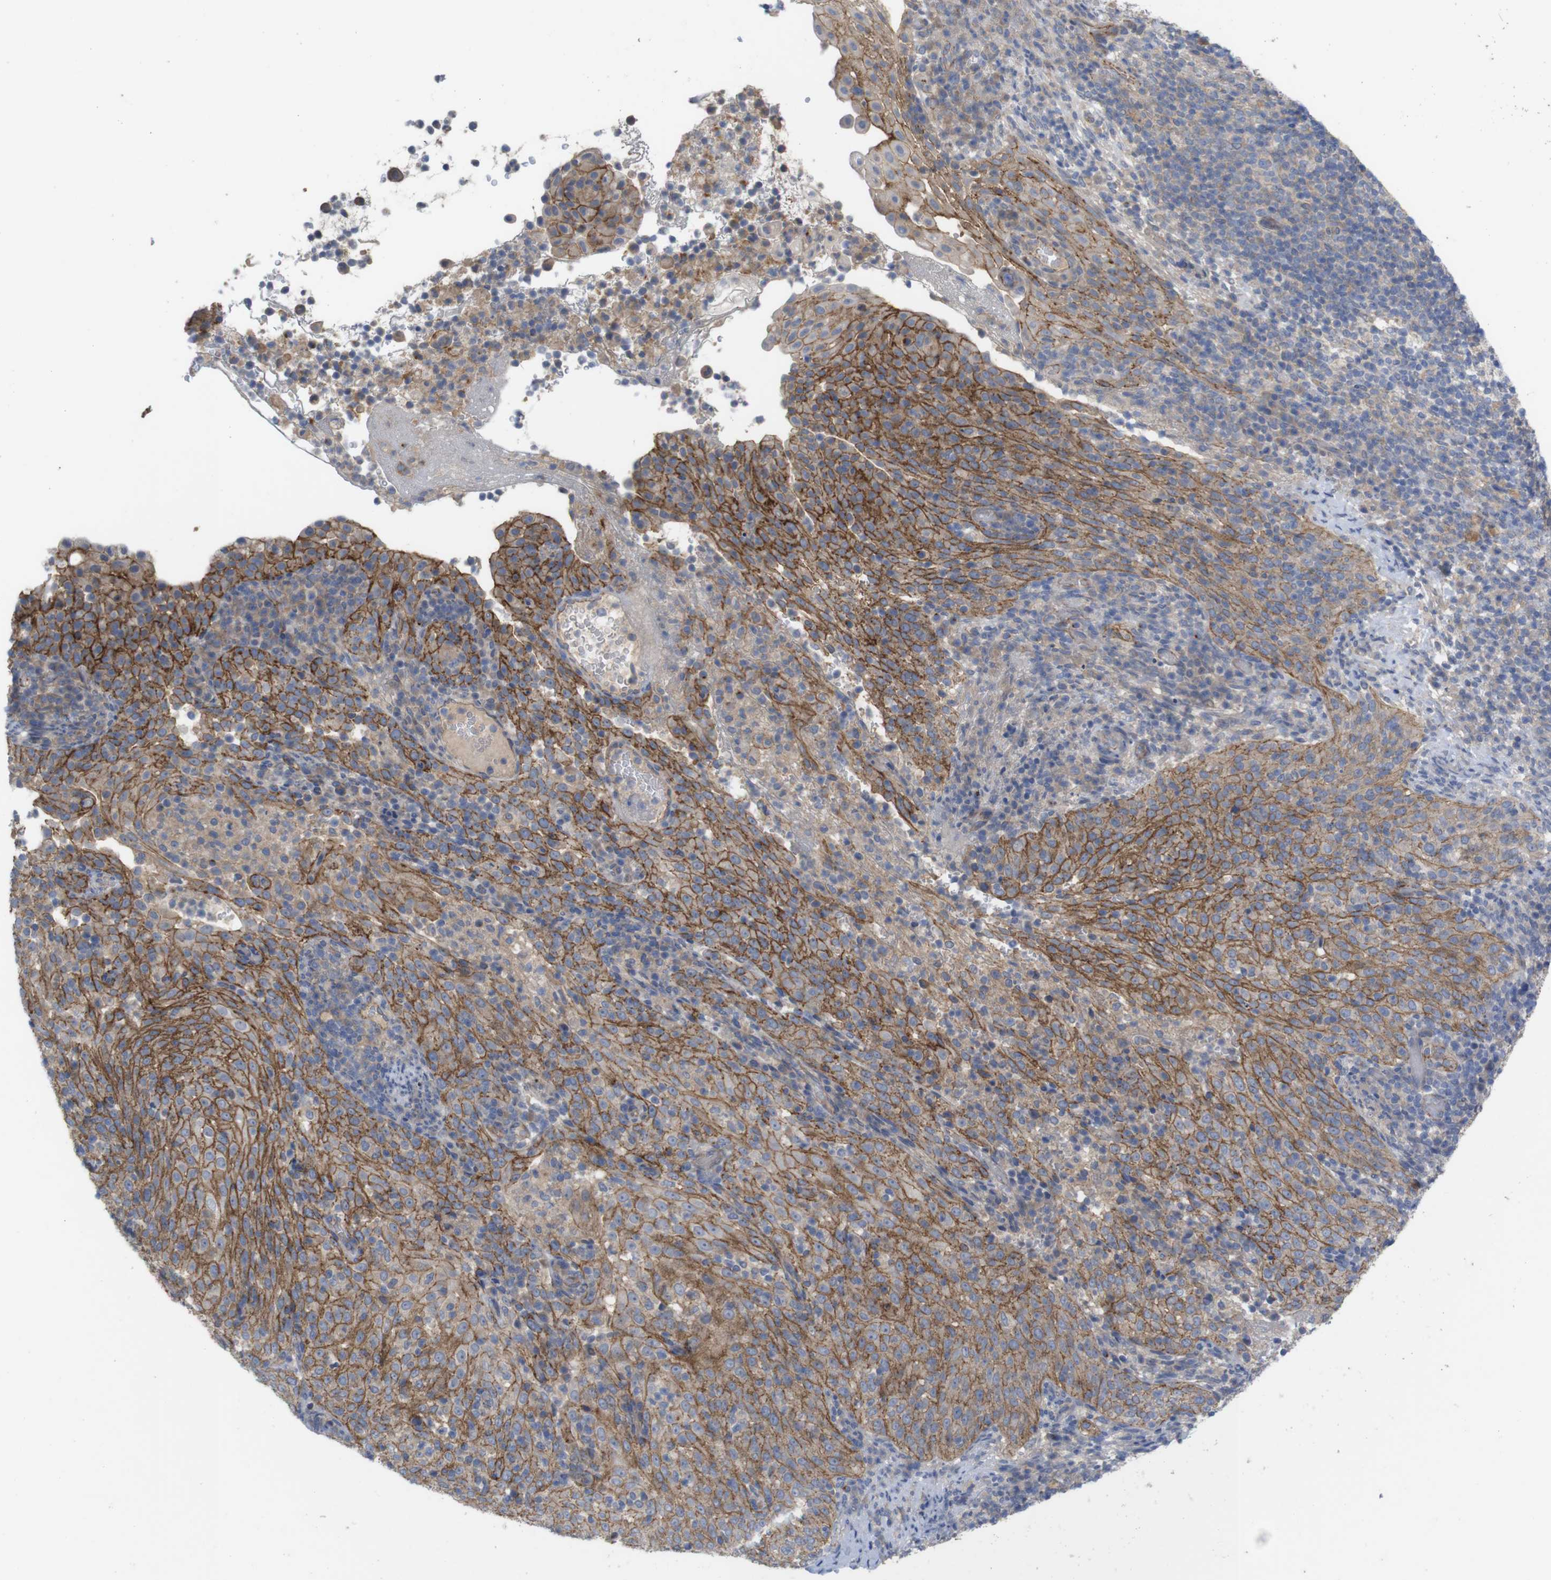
{"staining": {"intensity": "moderate", "quantity": ">75%", "location": "cytoplasmic/membranous"}, "tissue": "cervical cancer", "cell_type": "Tumor cells", "image_type": "cancer", "snomed": [{"axis": "morphology", "description": "Squamous cell carcinoma, NOS"}, {"axis": "topography", "description": "Cervix"}], "caption": "Tumor cells display medium levels of moderate cytoplasmic/membranous staining in about >75% of cells in cervical cancer (squamous cell carcinoma). (brown staining indicates protein expression, while blue staining denotes nuclei).", "gene": "KIDINS220", "patient": {"sex": "female", "age": 51}}